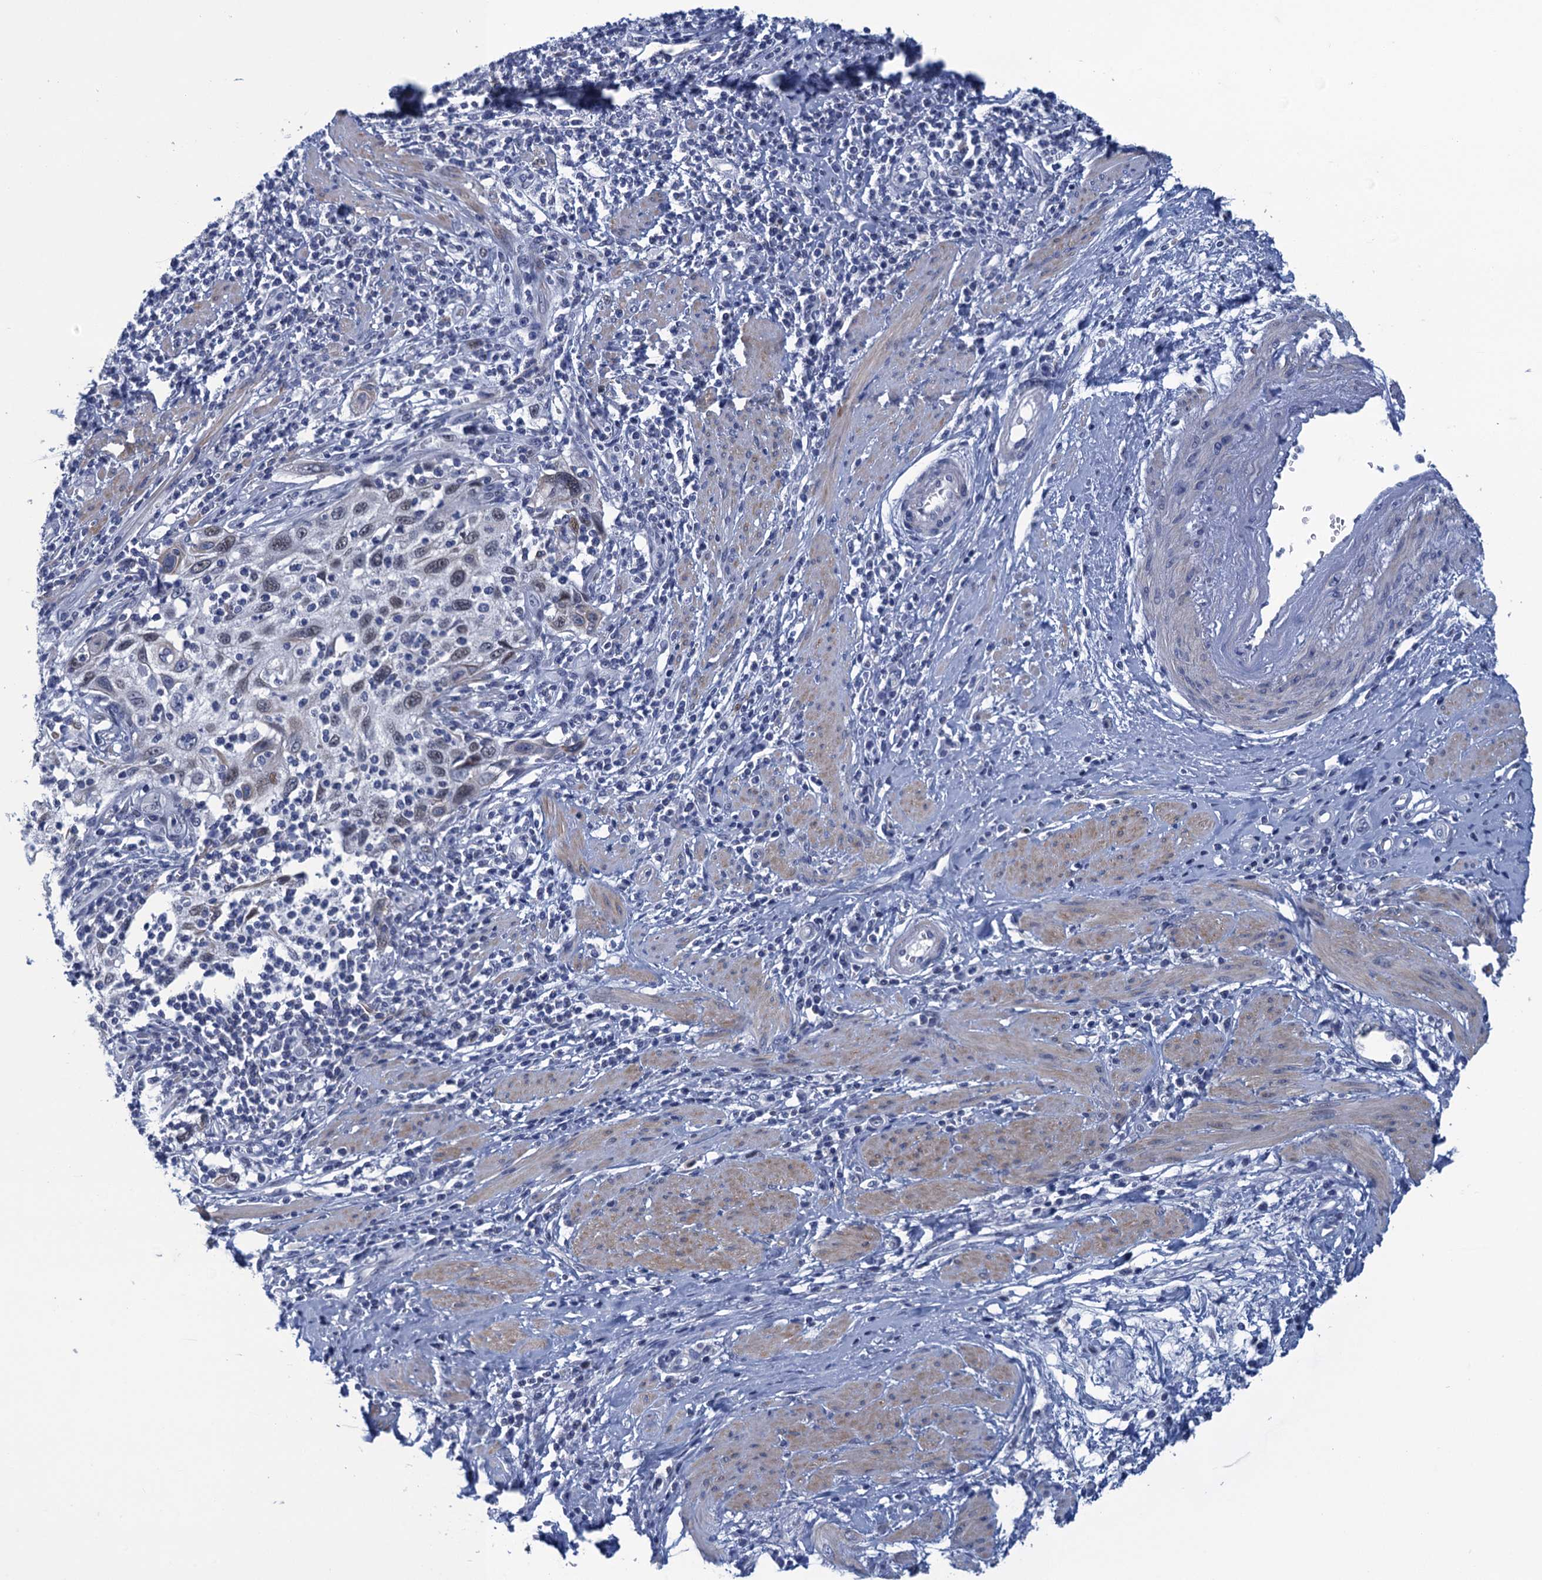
{"staining": {"intensity": "weak", "quantity": "<25%", "location": "nuclear"}, "tissue": "cervical cancer", "cell_type": "Tumor cells", "image_type": "cancer", "snomed": [{"axis": "morphology", "description": "Squamous cell carcinoma, NOS"}, {"axis": "topography", "description": "Cervix"}], "caption": "DAB (3,3'-diaminobenzidine) immunohistochemical staining of human cervical squamous cell carcinoma reveals no significant staining in tumor cells.", "gene": "GINS3", "patient": {"sex": "female", "age": 70}}